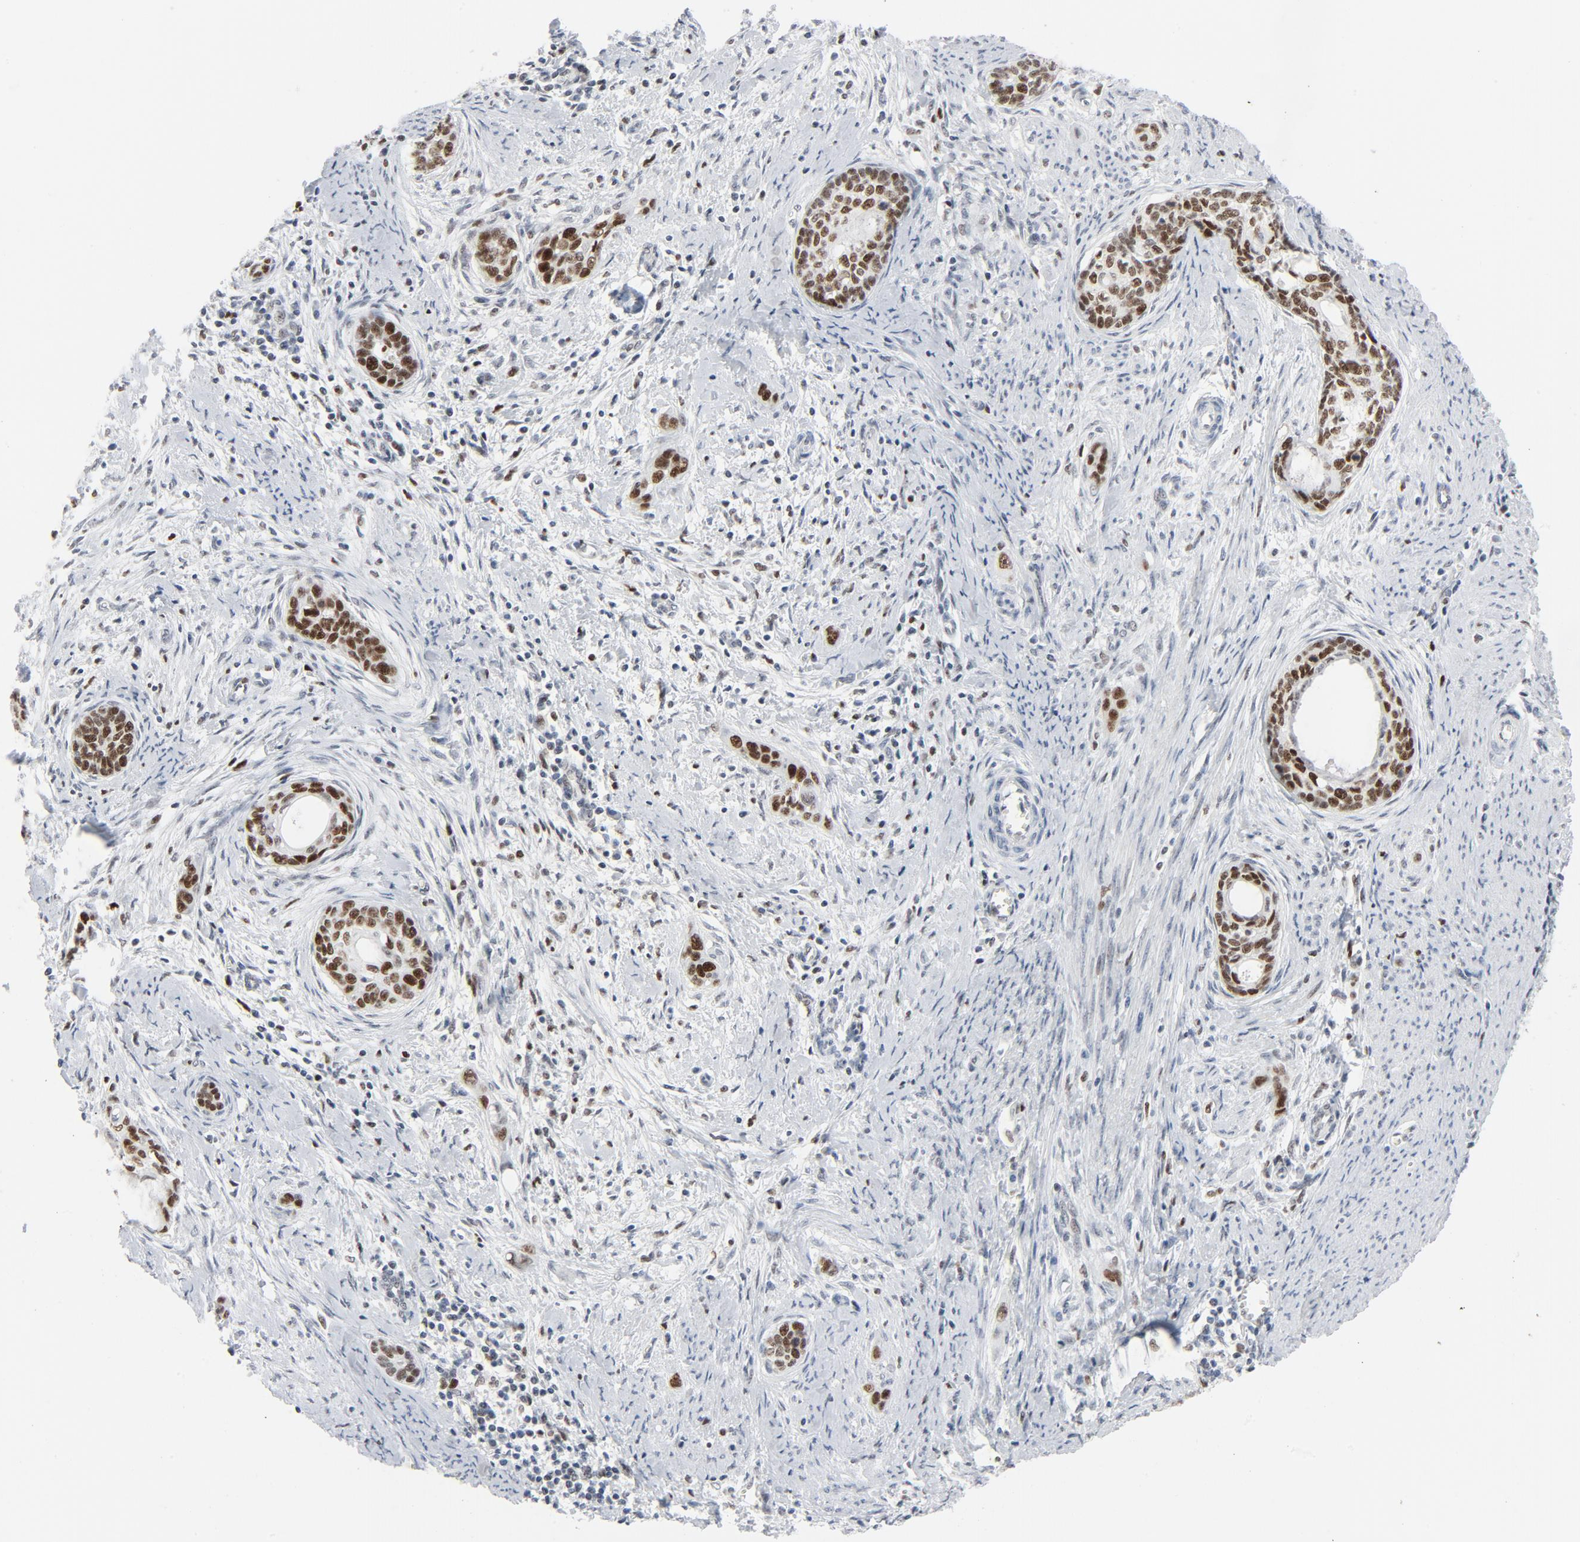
{"staining": {"intensity": "moderate", "quantity": ">75%", "location": "nuclear"}, "tissue": "cervical cancer", "cell_type": "Tumor cells", "image_type": "cancer", "snomed": [{"axis": "morphology", "description": "Squamous cell carcinoma, NOS"}, {"axis": "topography", "description": "Cervix"}], "caption": "A high-resolution image shows immunohistochemistry (IHC) staining of cervical squamous cell carcinoma, which exhibits moderate nuclear expression in approximately >75% of tumor cells. (DAB IHC, brown staining for protein, blue staining for nuclei).", "gene": "POLD1", "patient": {"sex": "female", "age": 33}}